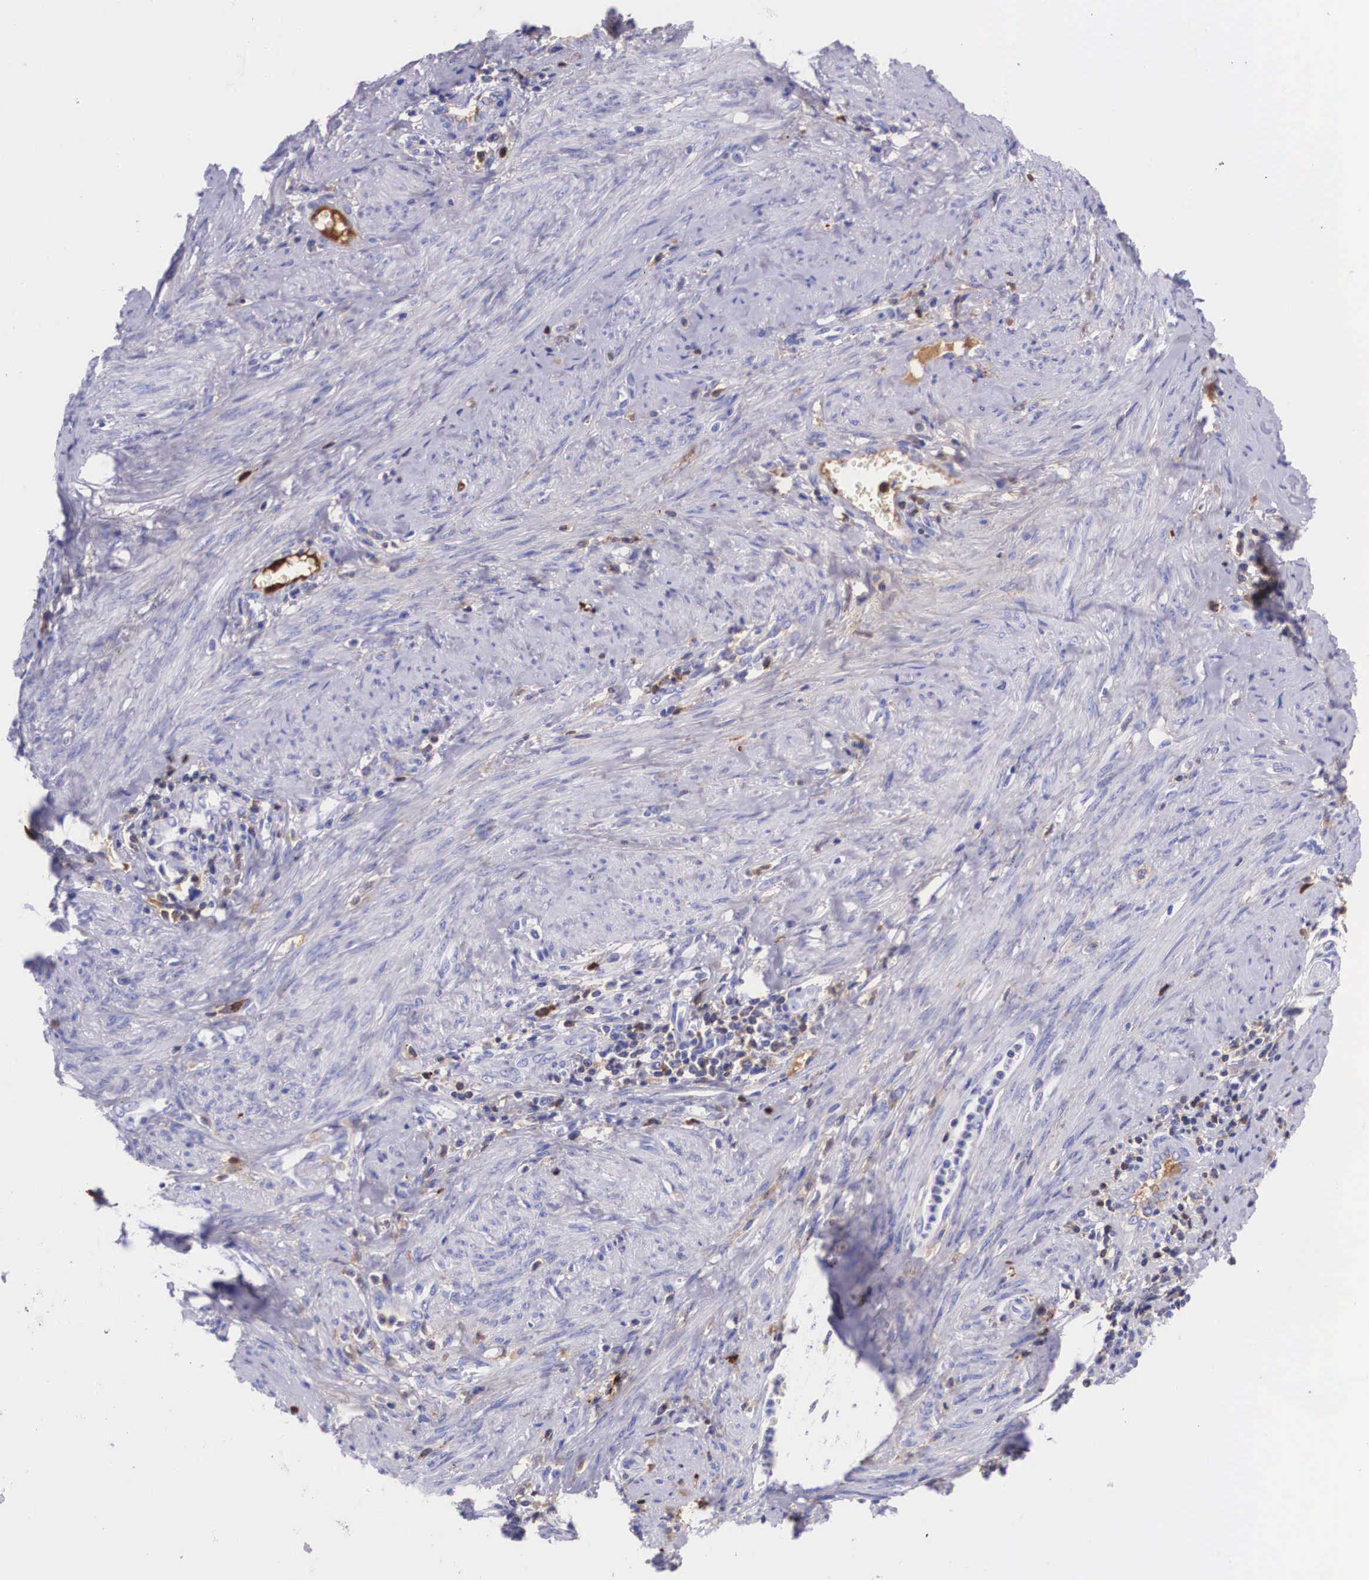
{"staining": {"intensity": "negative", "quantity": "none", "location": "none"}, "tissue": "cervical cancer", "cell_type": "Tumor cells", "image_type": "cancer", "snomed": [{"axis": "morphology", "description": "Normal tissue, NOS"}, {"axis": "morphology", "description": "Adenocarcinoma, NOS"}, {"axis": "topography", "description": "Cervix"}], "caption": "There is no significant expression in tumor cells of cervical cancer (adenocarcinoma).", "gene": "PLG", "patient": {"sex": "female", "age": 34}}